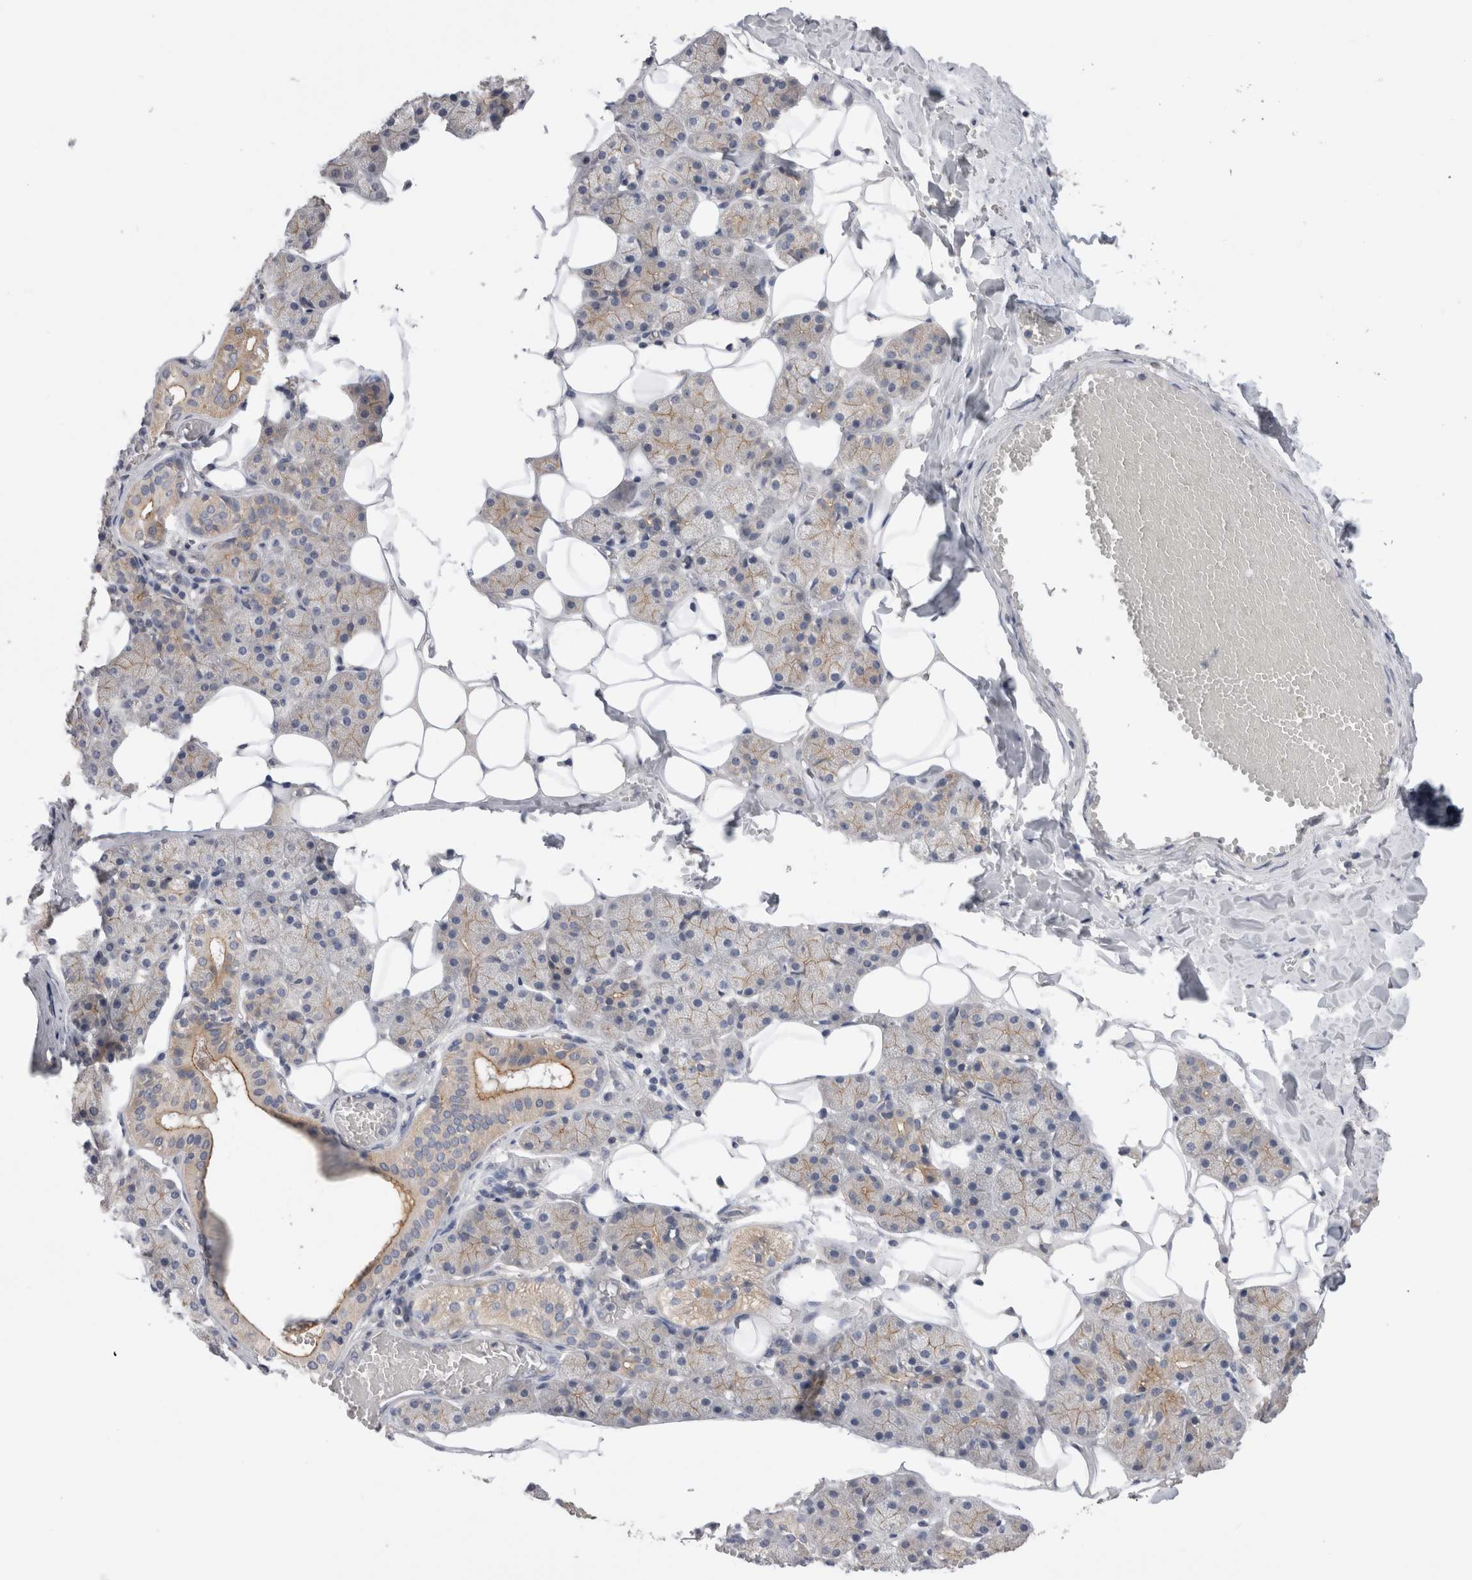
{"staining": {"intensity": "moderate", "quantity": ">75%", "location": "cytoplasmic/membranous"}, "tissue": "salivary gland", "cell_type": "Glandular cells", "image_type": "normal", "snomed": [{"axis": "morphology", "description": "Normal tissue, NOS"}, {"axis": "topography", "description": "Salivary gland"}], "caption": "The photomicrograph displays a brown stain indicating the presence of a protein in the cytoplasmic/membranous of glandular cells in salivary gland.", "gene": "OTOR", "patient": {"sex": "female", "age": 33}}